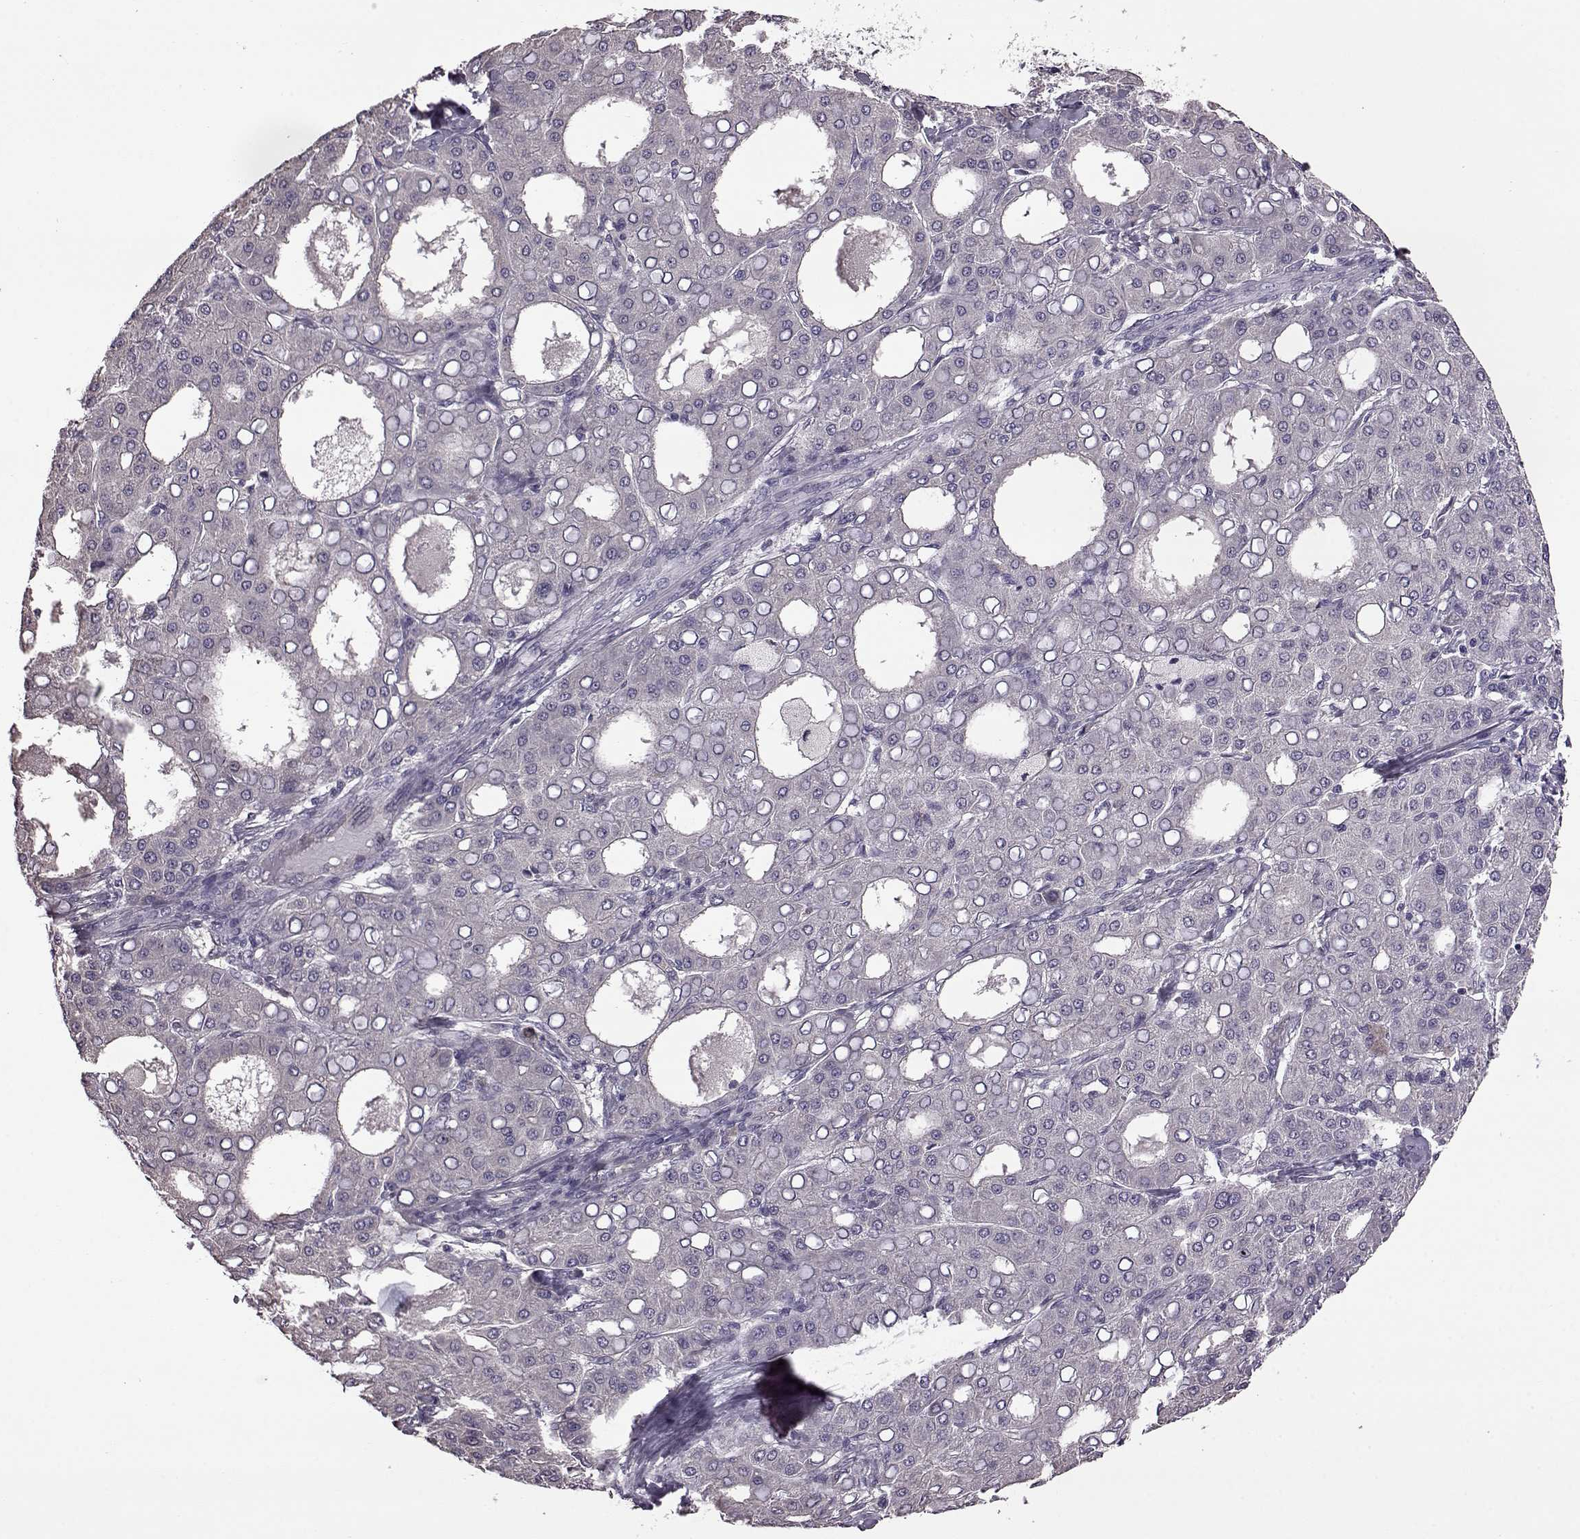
{"staining": {"intensity": "negative", "quantity": "none", "location": "none"}, "tissue": "liver cancer", "cell_type": "Tumor cells", "image_type": "cancer", "snomed": [{"axis": "morphology", "description": "Carcinoma, Hepatocellular, NOS"}, {"axis": "topography", "description": "Liver"}], "caption": "A photomicrograph of liver hepatocellular carcinoma stained for a protein shows no brown staining in tumor cells.", "gene": "EDDM3B", "patient": {"sex": "male", "age": 65}}